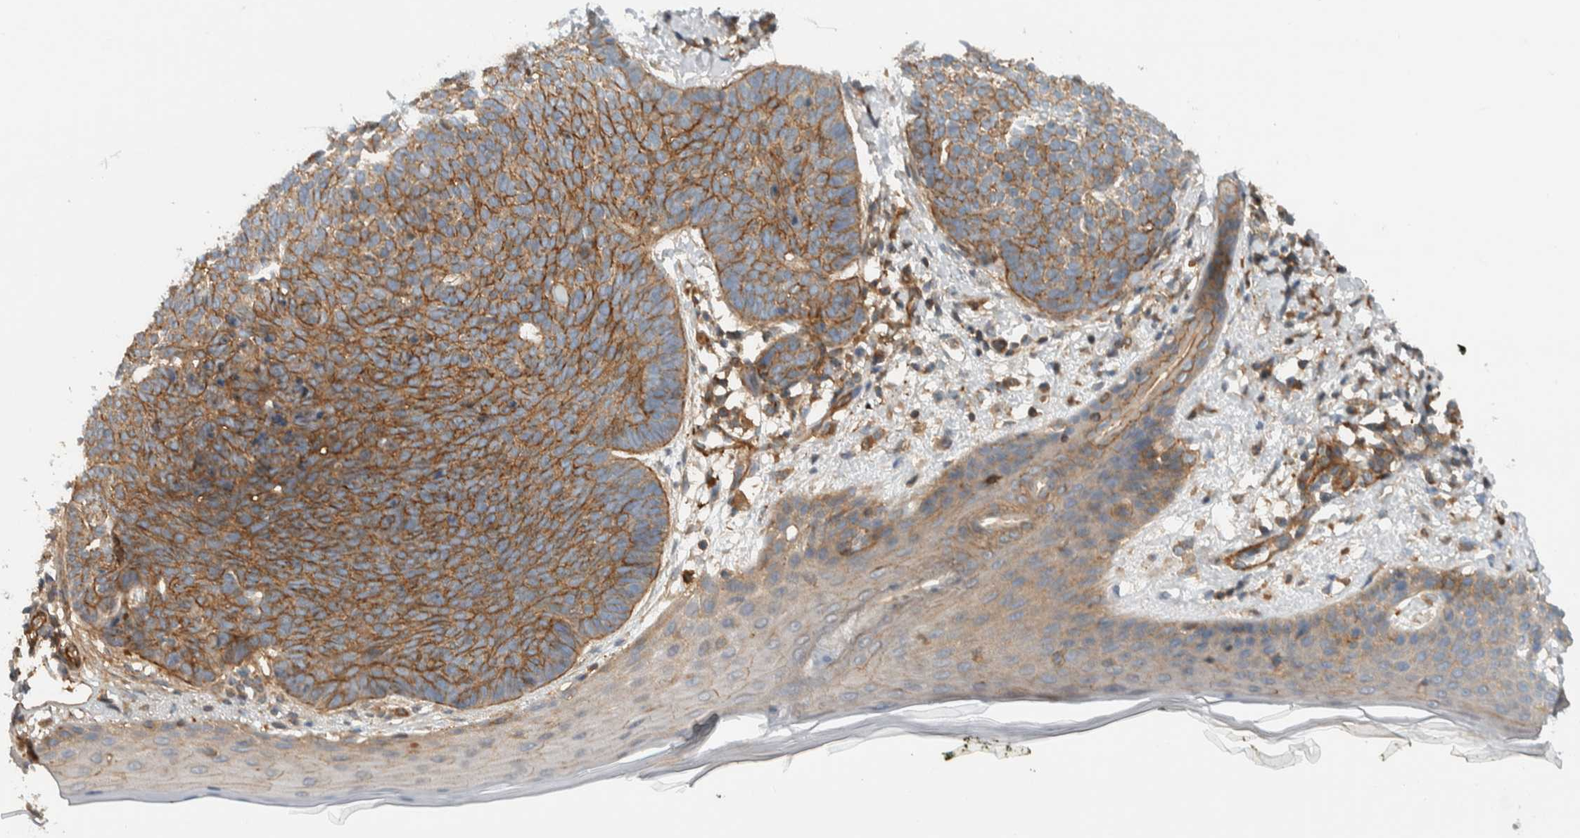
{"staining": {"intensity": "moderate", "quantity": ">75%", "location": "cytoplasmic/membranous"}, "tissue": "skin cancer", "cell_type": "Tumor cells", "image_type": "cancer", "snomed": [{"axis": "morphology", "description": "Normal tissue, NOS"}, {"axis": "morphology", "description": "Basal cell carcinoma"}, {"axis": "topography", "description": "Skin"}], "caption": "Moderate cytoplasmic/membranous staining for a protein is appreciated in approximately >75% of tumor cells of skin cancer using immunohistochemistry (IHC).", "gene": "MPRIP", "patient": {"sex": "male", "age": 50}}